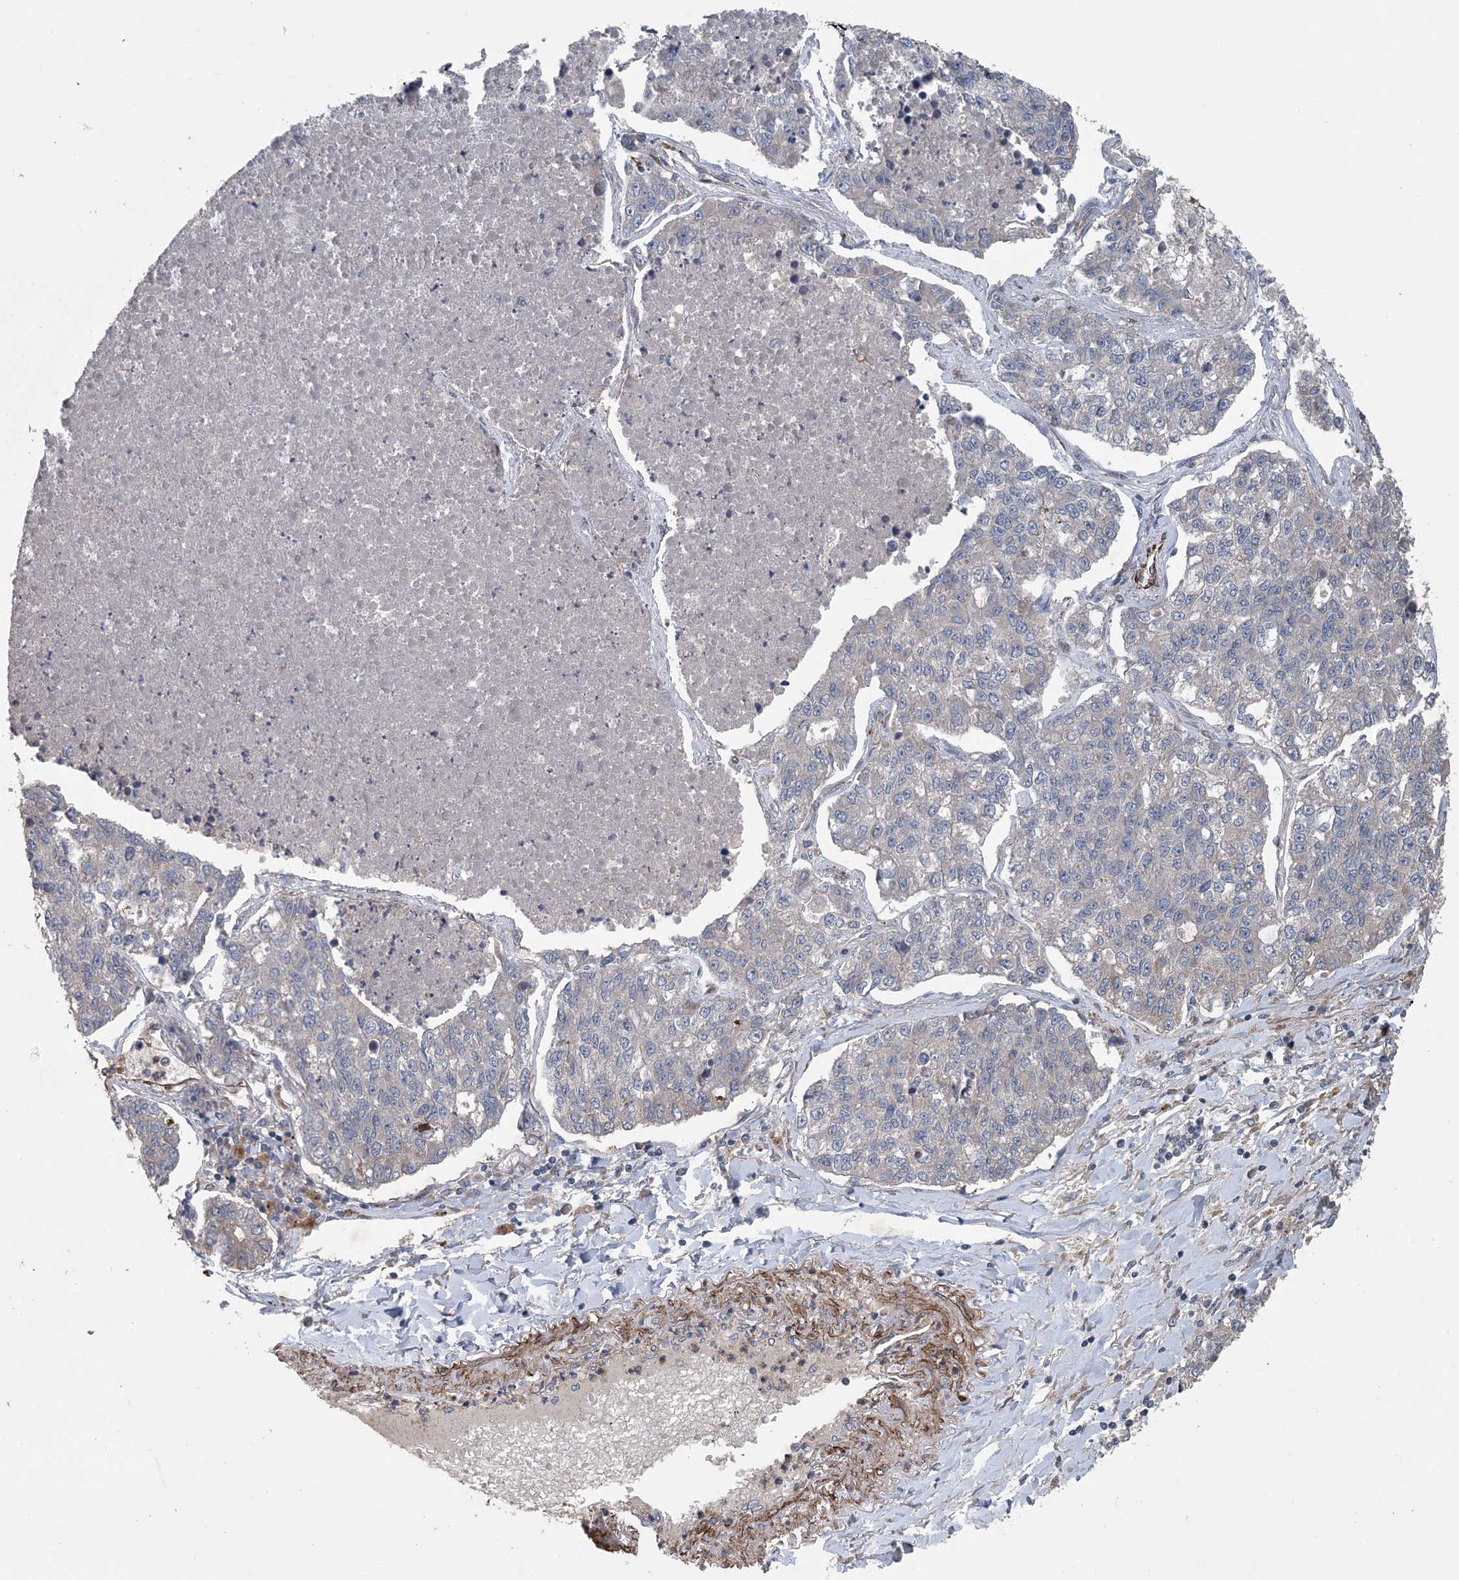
{"staining": {"intensity": "negative", "quantity": "none", "location": "none"}, "tissue": "lung cancer", "cell_type": "Tumor cells", "image_type": "cancer", "snomed": [{"axis": "morphology", "description": "Adenocarcinoma, NOS"}, {"axis": "topography", "description": "Lung"}], "caption": "Lung cancer stained for a protein using immunohistochemistry exhibits no staining tumor cells.", "gene": "MYO9B", "patient": {"sex": "male", "age": 49}}